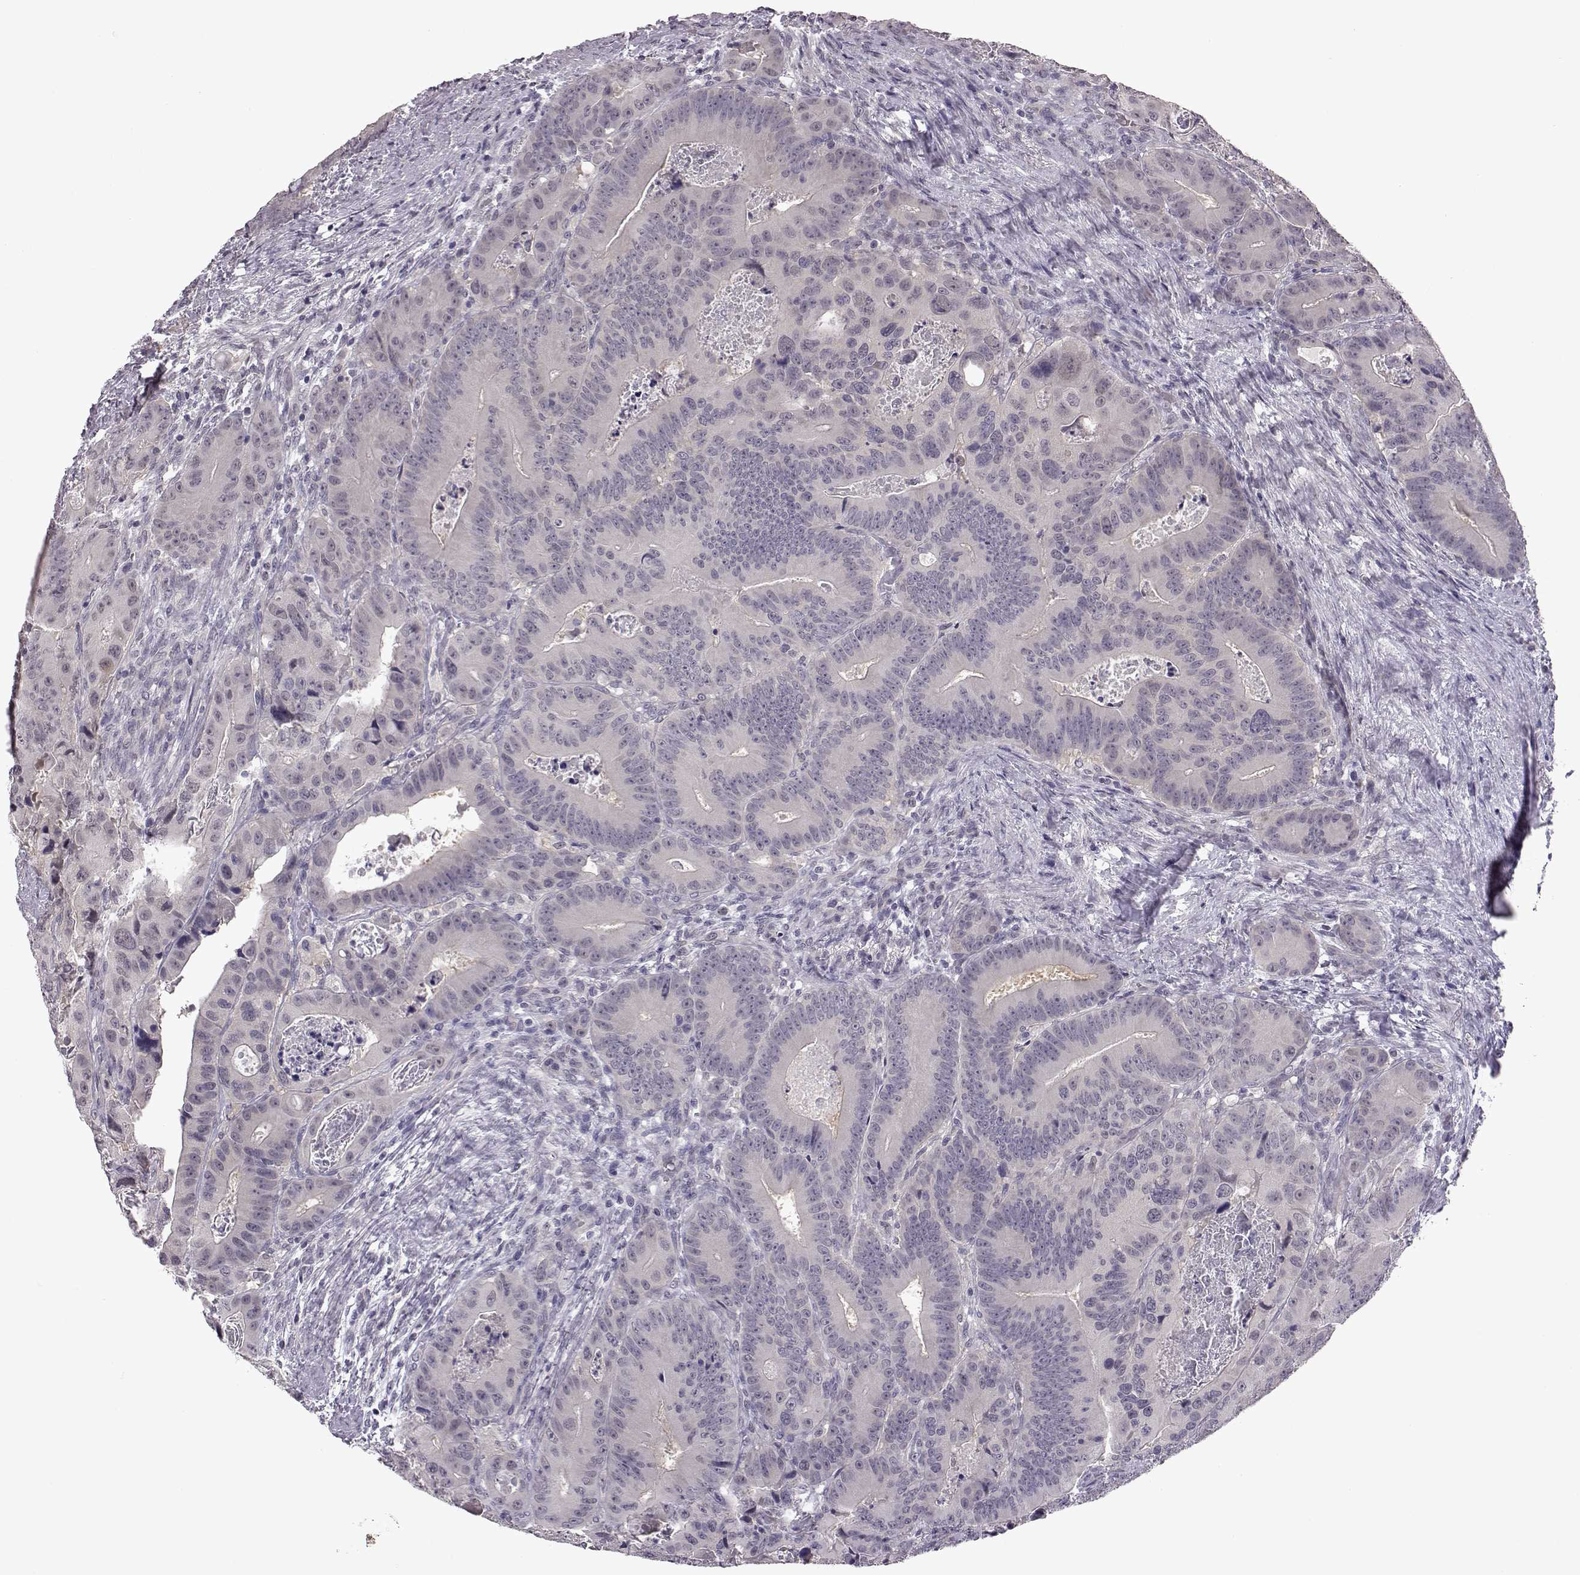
{"staining": {"intensity": "negative", "quantity": "none", "location": "none"}, "tissue": "colorectal cancer", "cell_type": "Tumor cells", "image_type": "cancer", "snomed": [{"axis": "morphology", "description": "Adenocarcinoma, NOS"}, {"axis": "topography", "description": "Rectum"}], "caption": "Tumor cells show no significant expression in colorectal cancer. (Brightfield microscopy of DAB immunohistochemistry (IHC) at high magnification).", "gene": "C10orf62", "patient": {"sex": "male", "age": 64}}